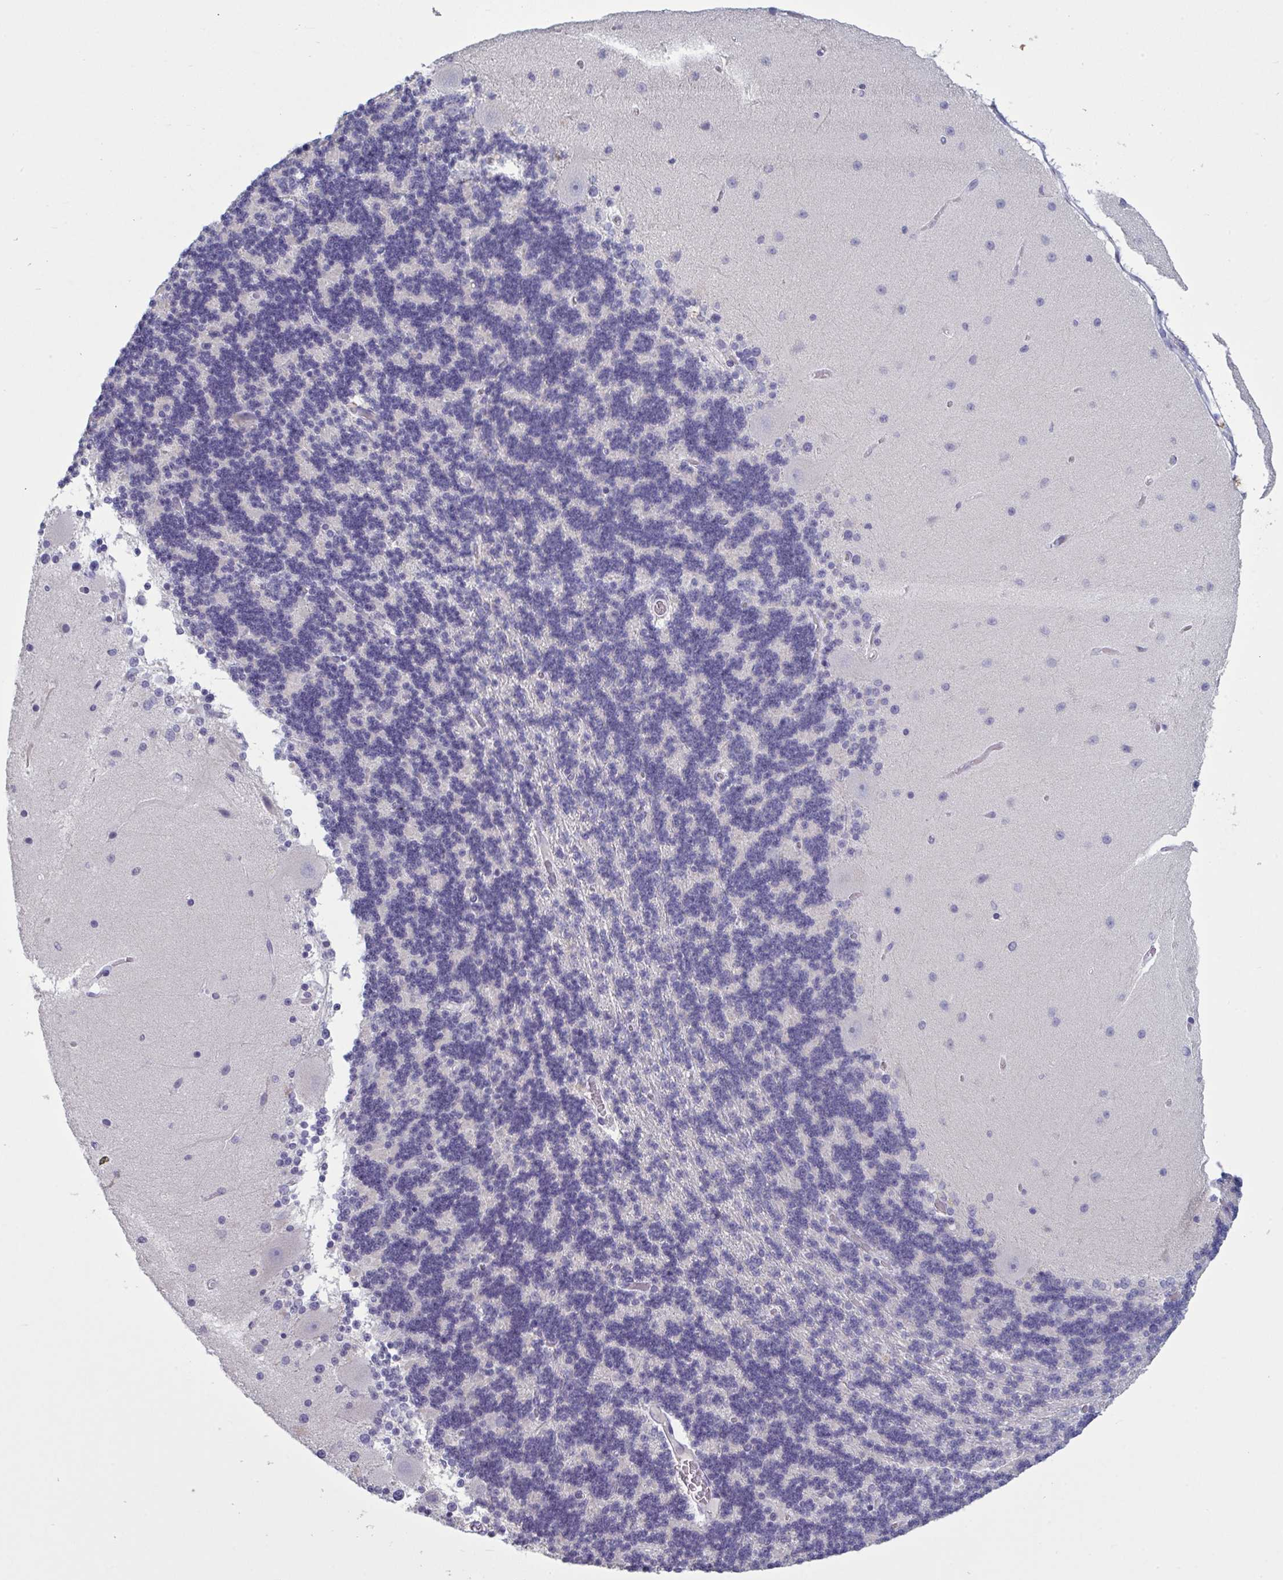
{"staining": {"intensity": "negative", "quantity": "none", "location": "none"}, "tissue": "cerebellum", "cell_type": "Cells in granular layer", "image_type": "normal", "snomed": [{"axis": "morphology", "description": "Normal tissue, NOS"}, {"axis": "topography", "description": "Cerebellum"}], "caption": "A micrograph of human cerebellum is negative for staining in cells in granular layer. (DAB immunohistochemistry visualized using brightfield microscopy, high magnification).", "gene": "NDUFC2", "patient": {"sex": "female", "age": 54}}